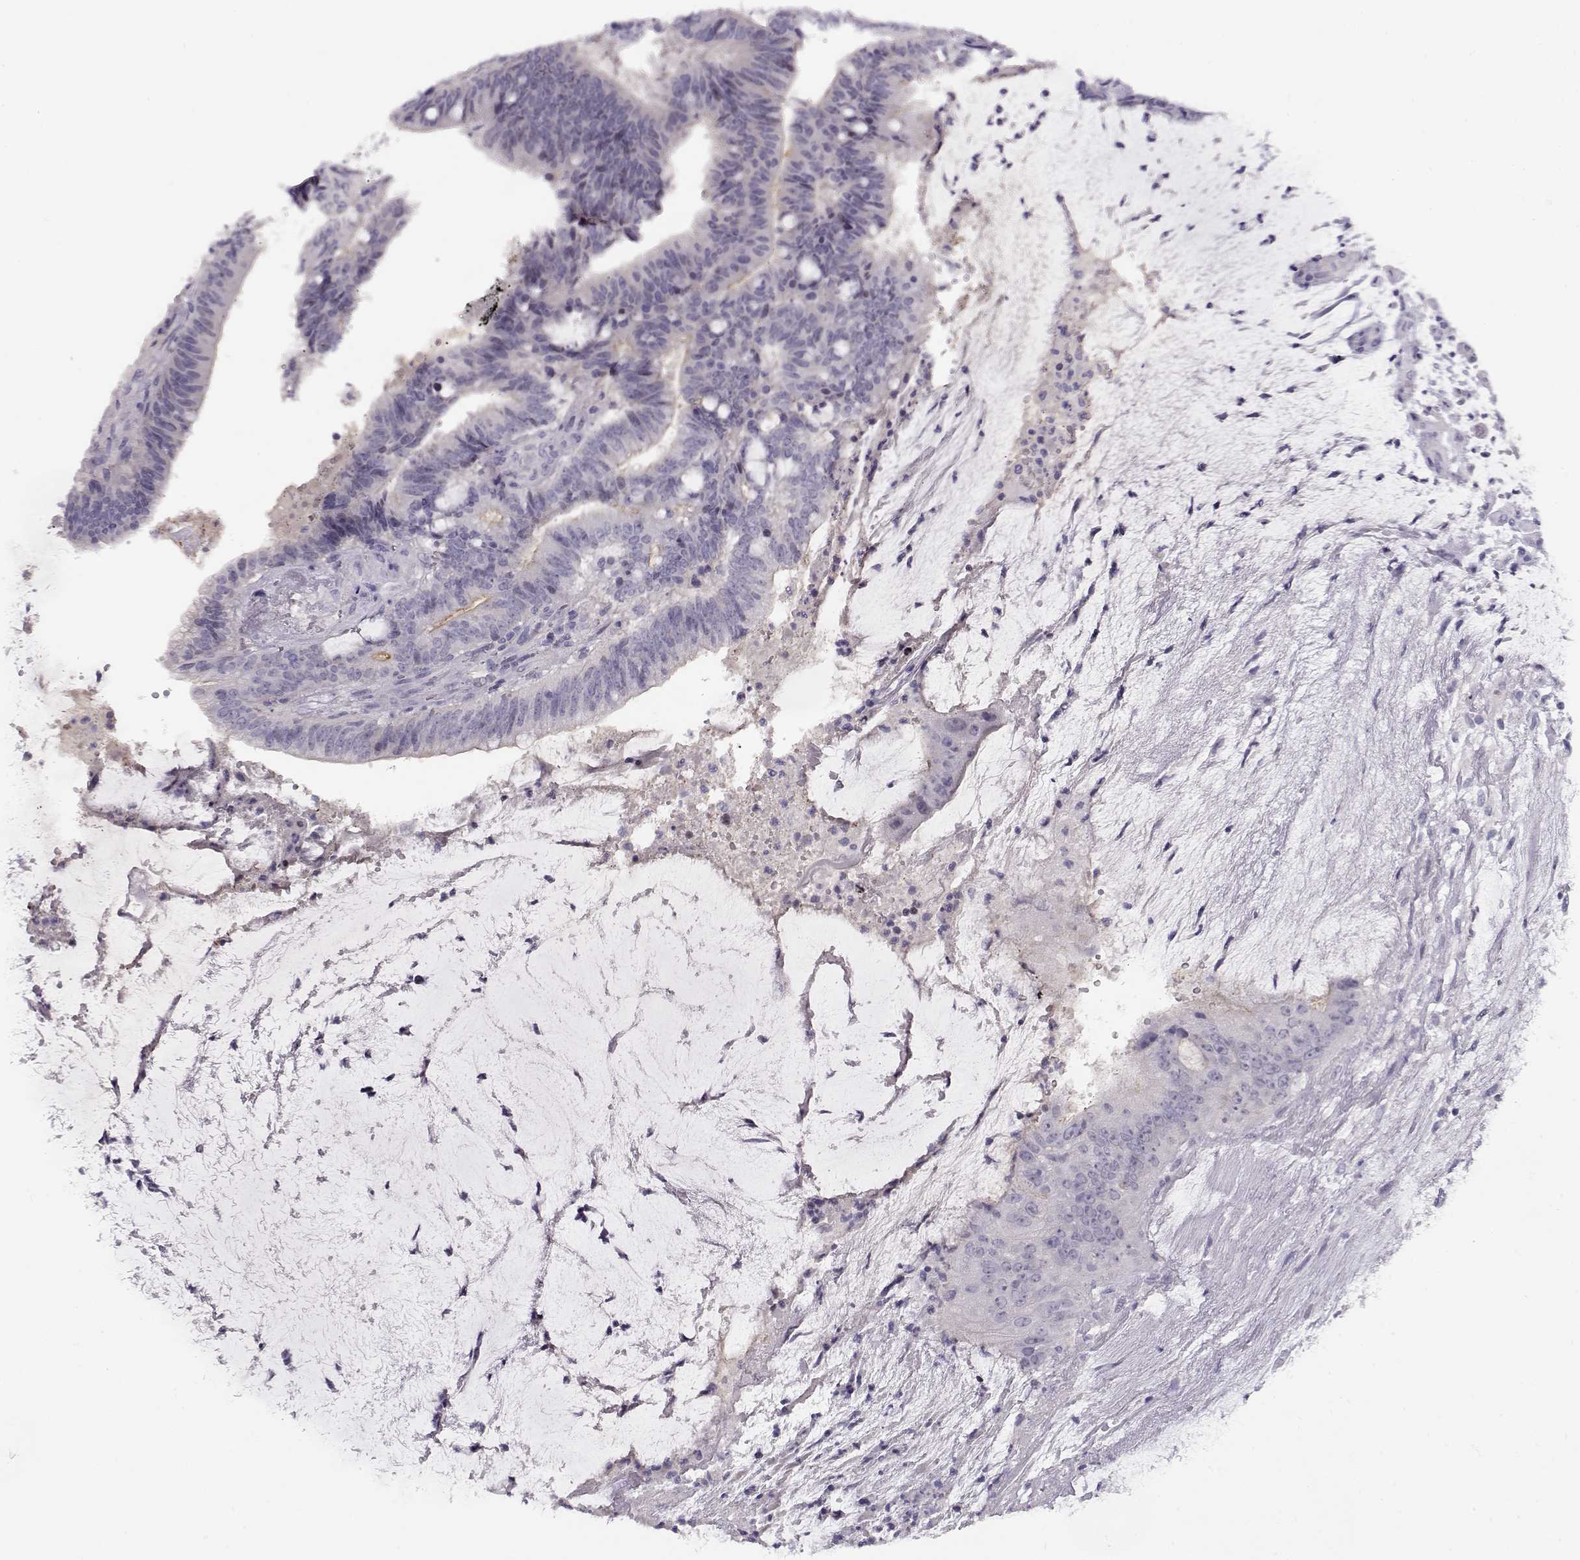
{"staining": {"intensity": "negative", "quantity": "none", "location": "none"}, "tissue": "colorectal cancer", "cell_type": "Tumor cells", "image_type": "cancer", "snomed": [{"axis": "morphology", "description": "Adenocarcinoma, NOS"}, {"axis": "topography", "description": "Colon"}], "caption": "IHC of colorectal cancer (adenocarcinoma) shows no expression in tumor cells. (Stains: DAB IHC with hematoxylin counter stain, Microscopy: brightfield microscopy at high magnification).", "gene": "CRX", "patient": {"sex": "female", "age": 43}}